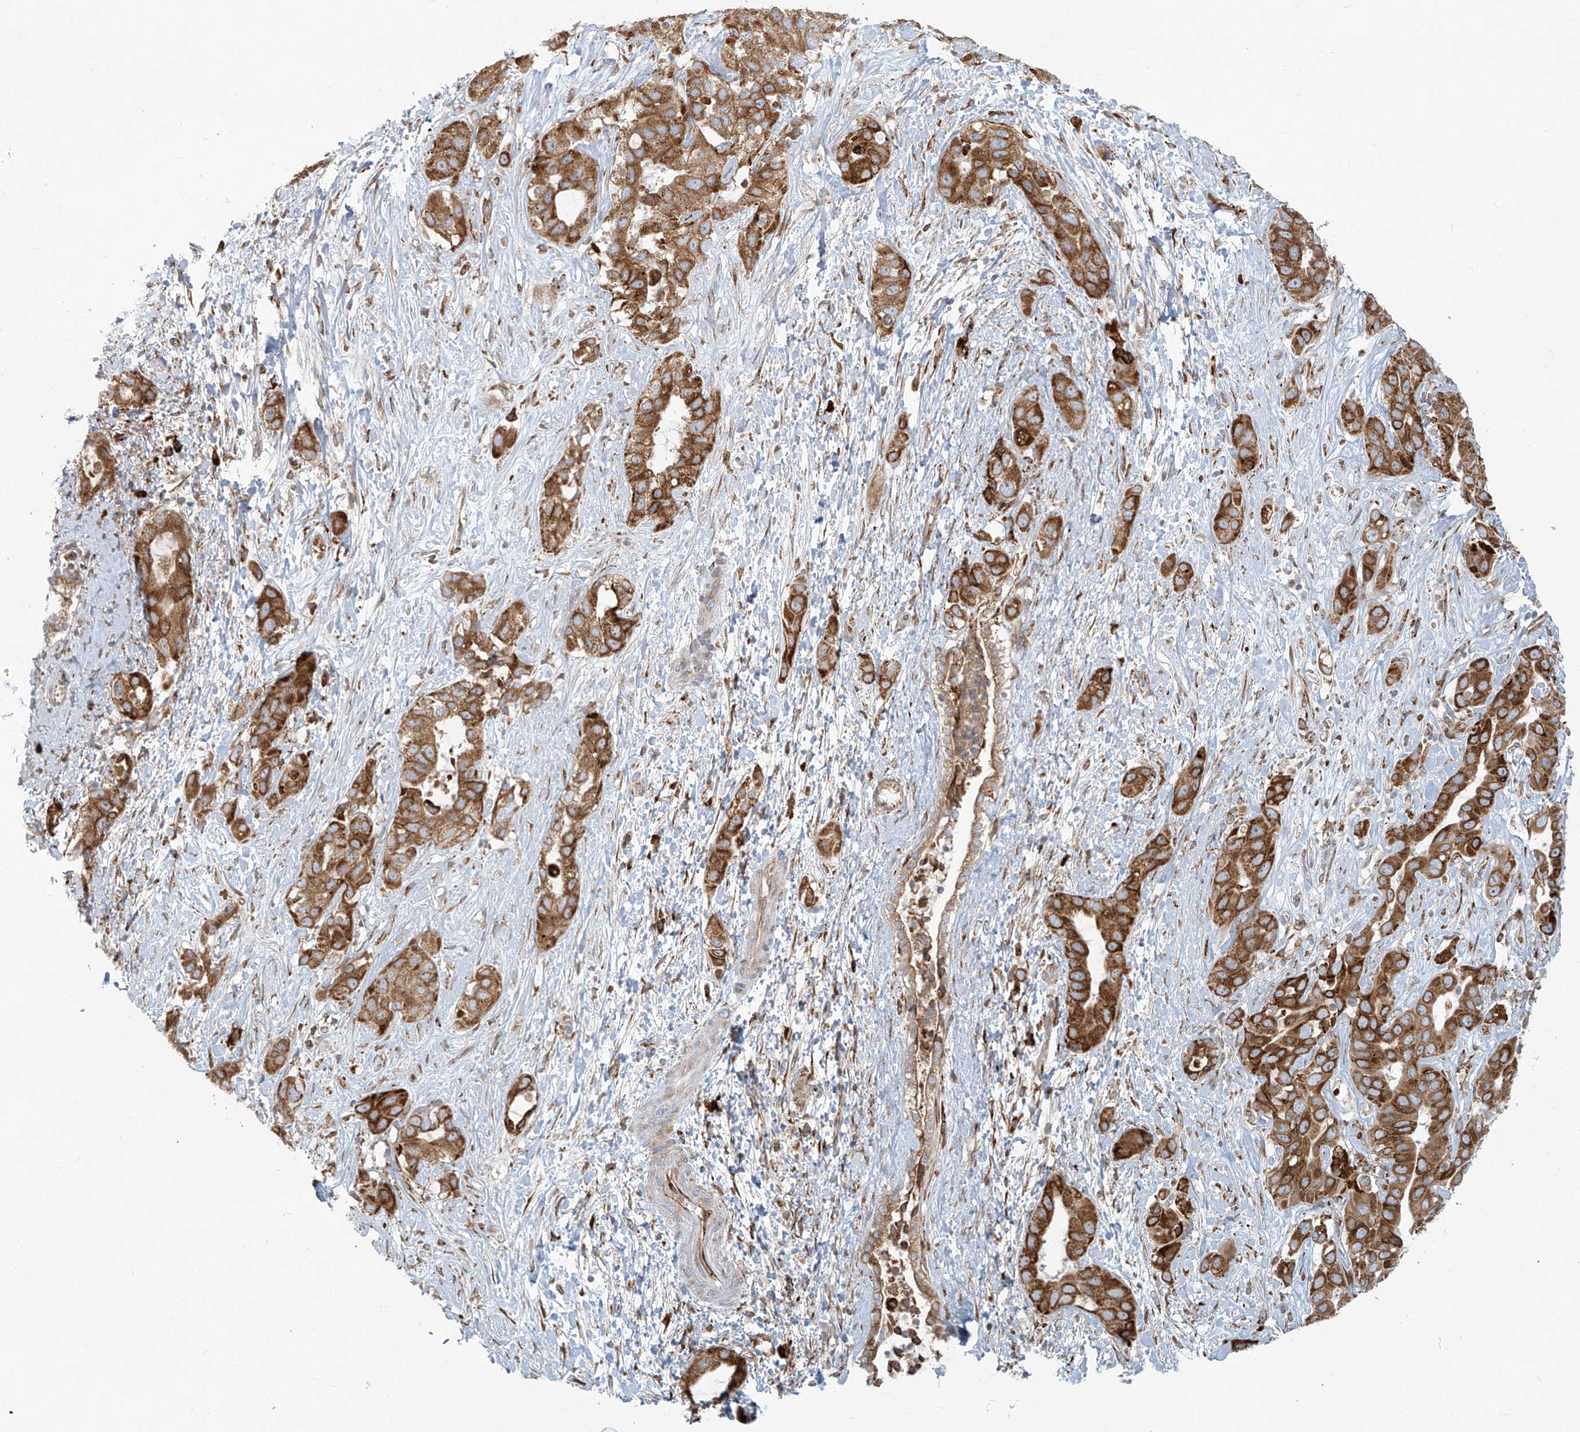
{"staining": {"intensity": "moderate", "quantity": ">75%", "location": "cytoplasmic/membranous"}, "tissue": "liver cancer", "cell_type": "Tumor cells", "image_type": "cancer", "snomed": [{"axis": "morphology", "description": "Cholangiocarcinoma"}, {"axis": "topography", "description": "Liver"}], "caption": "About >75% of tumor cells in human liver cholangiocarcinoma reveal moderate cytoplasmic/membranous protein positivity as visualized by brown immunohistochemical staining.", "gene": "KATNIP", "patient": {"sex": "female", "age": 52}}